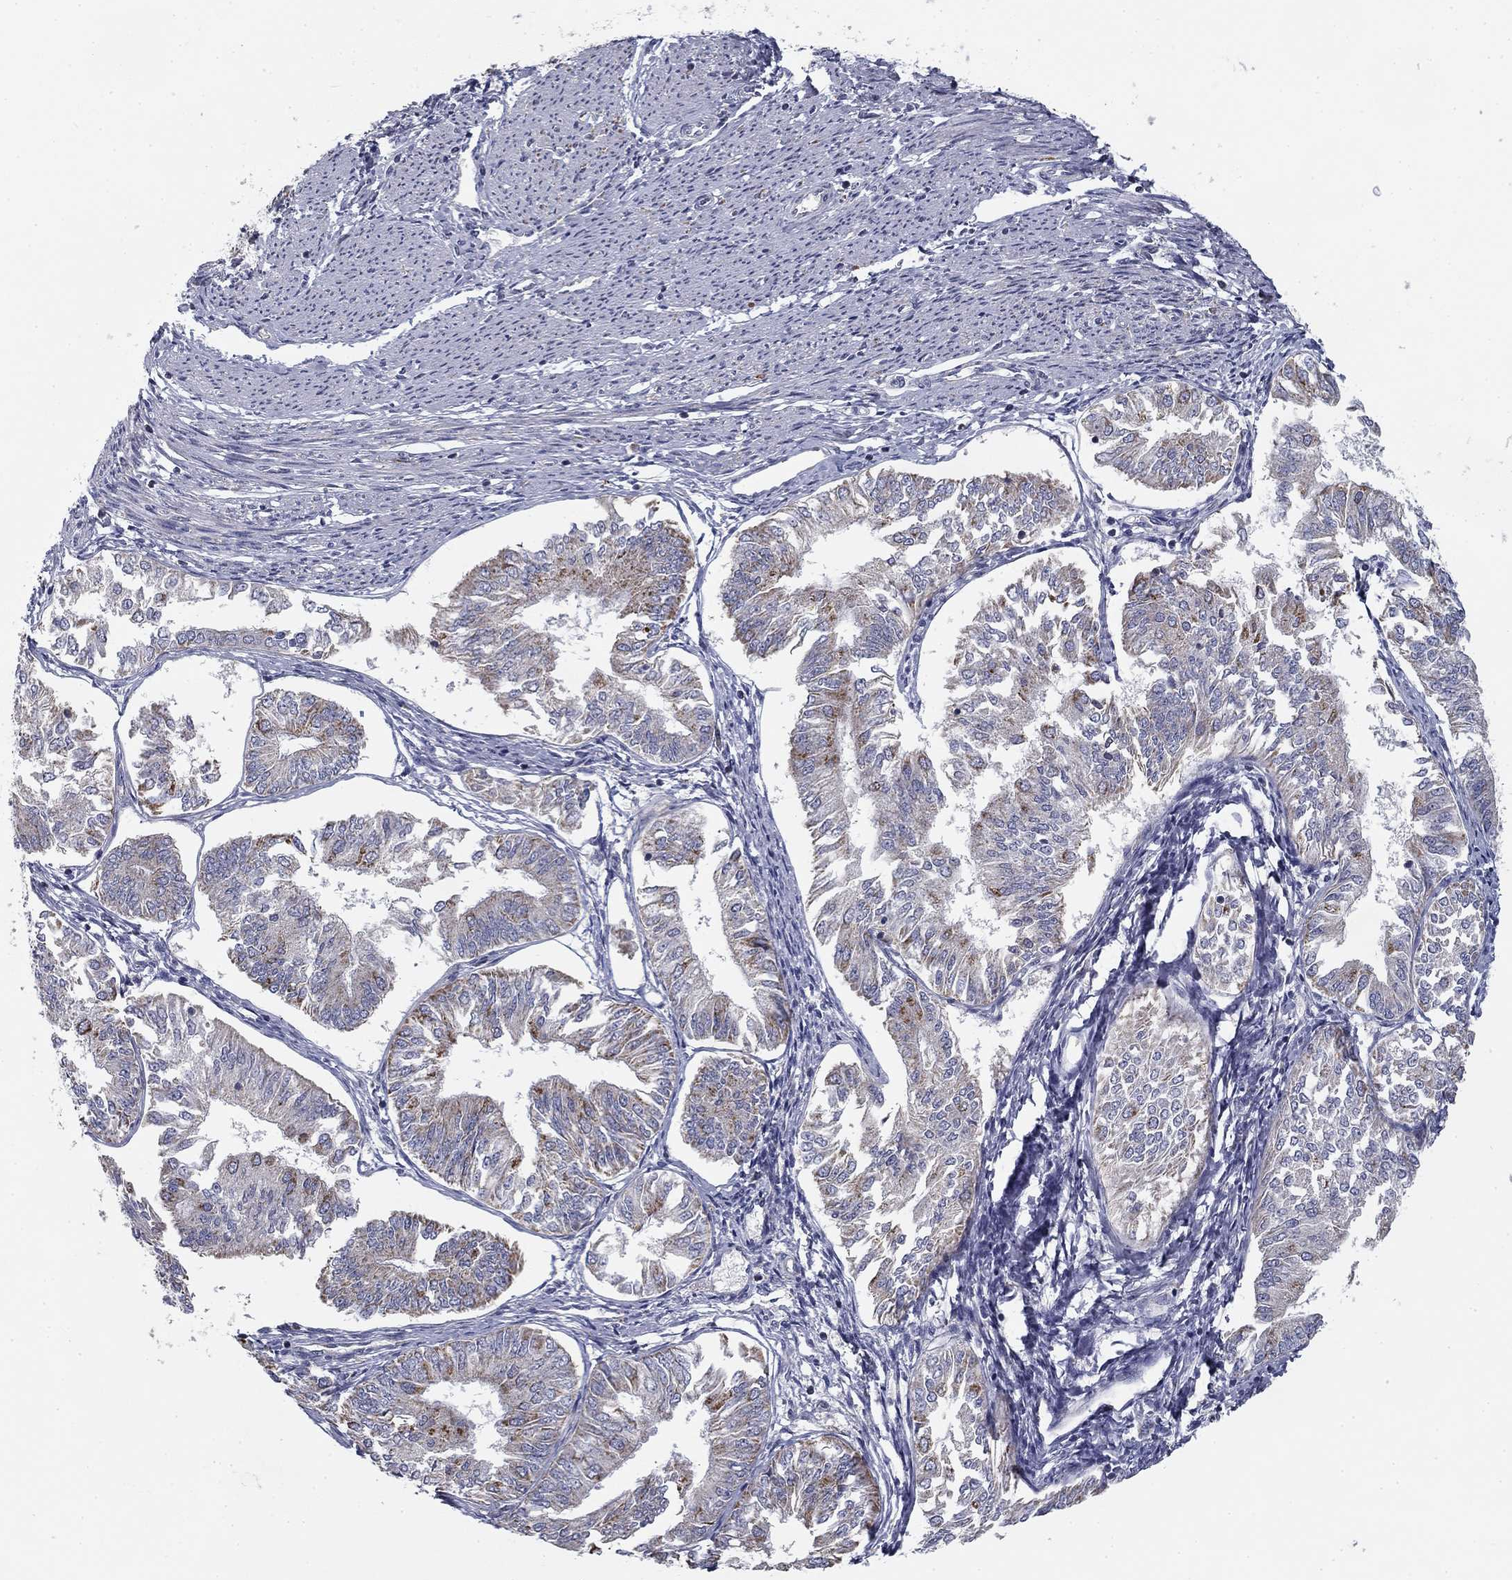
{"staining": {"intensity": "moderate", "quantity": "<25%", "location": "cytoplasmic/membranous"}, "tissue": "endometrial cancer", "cell_type": "Tumor cells", "image_type": "cancer", "snomed": [{"axis": "morphology", "description": "Adenocarcinoma, NOS"}, {"axis": "topography", "description": "Endometrium"}], "caption": "Protein analysis of endometrial cancer tissue demonstrates moderate cytoplasmic/membranous positivity in approximately <25% of tumor cells. (DAB = brown stain, brightfield microscopy at high magnification).", "gene": "SLC2A9", "patient": {"sex": "female", "age": 58}}